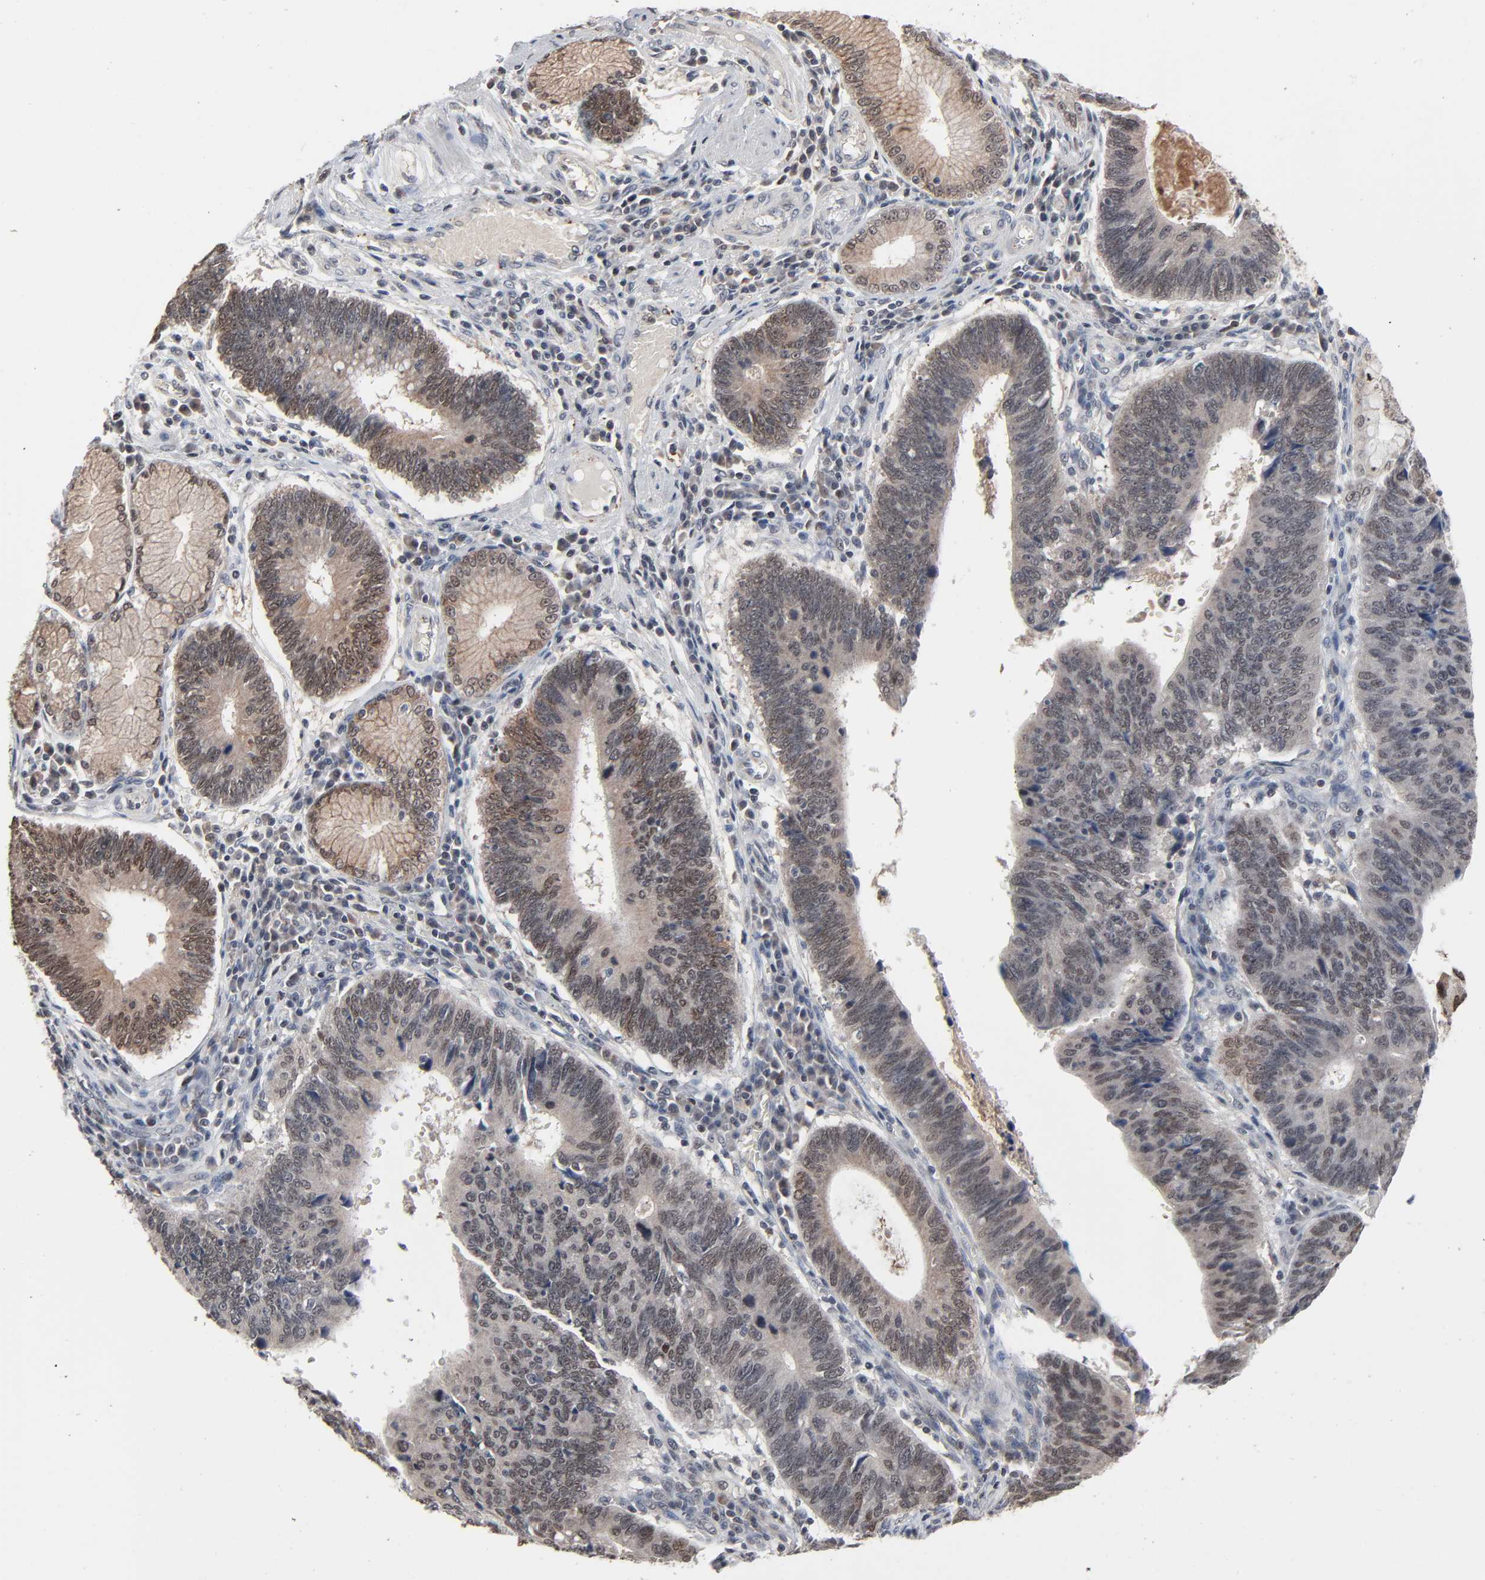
{"staining": {"intensity": "moderate", "quantity": "25%-75%", "location": "cytoplasmic/membranous"}, "tissue": "stomach cancer", "cell_type": "Tumor cells", "image_type": "cancer", "snomed": [{"axis": "morphology", "description": "Adenocarcinoma, NOS"}, {"axis": "topography", "description": "Stomach"}], "caption": "Brown immunohistochemical staining in human stomach adenocarcinoma demonstrates moderate cytoplasmic/membranous positivity in about 25%-75% of tumor cells. The staining was performed using DAB to visualize the protein expression in brown, while the nuclei were stained in blue with hematoxylin (Magnification: 20x).", "gene": "ZNF419", "patient": {"sex": "male", "age": 59}}